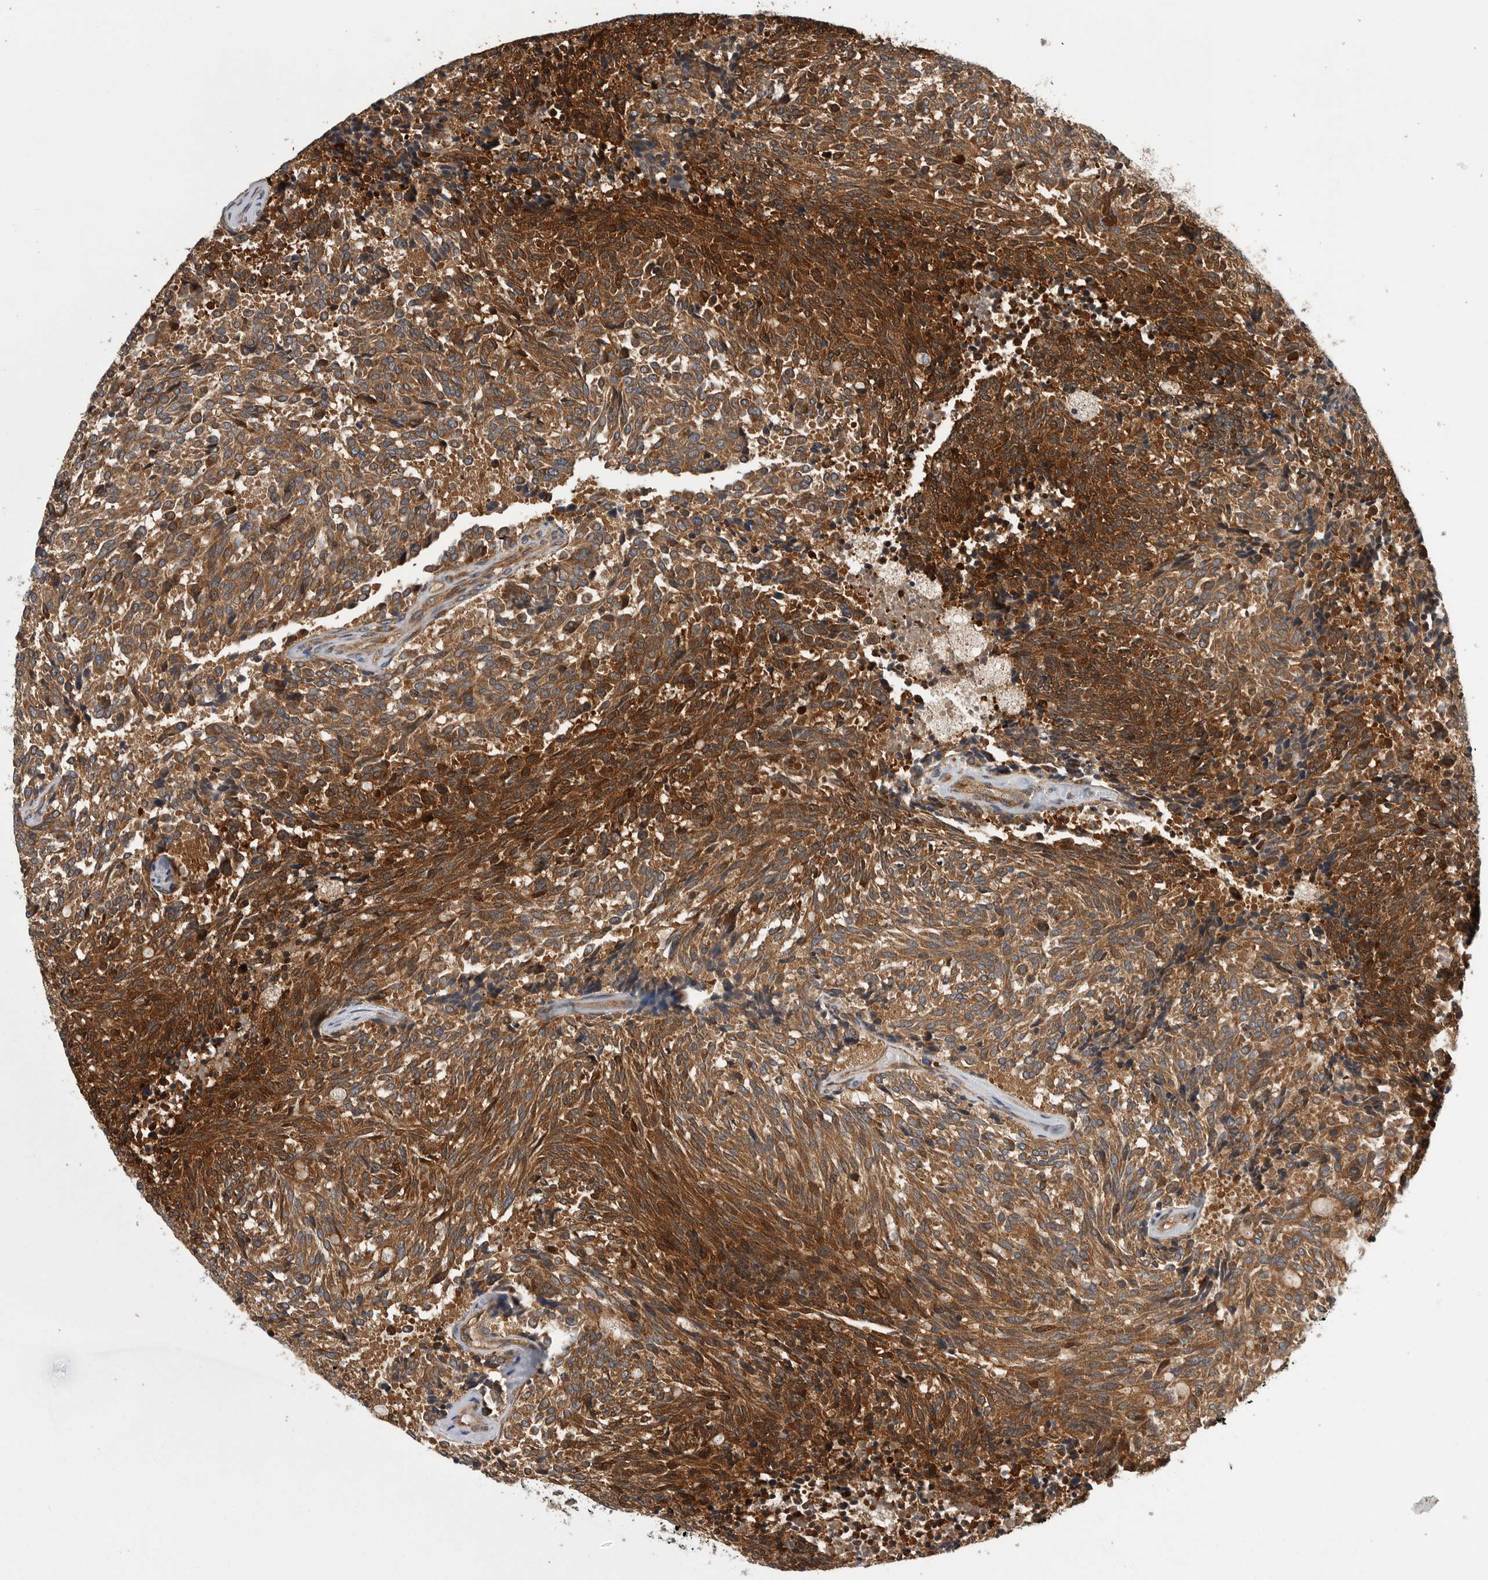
{"staining": {"intensity": "strong", "quantity": "25%-75%", "location": "cytoplasmic/membranous"}, "tissue": "carcinoid", "cell_type": "Tumor cells", "image_type": "cancer", "snomed": [{"axis": "morphology", "description": "Carcinoid, malignant, NOS"}, {"axis": "topography", "description": "Pancreas"}], "caption": "Human carcinoid stained for a protein (brown) exhibits strong cytoplasmic/membranous positive positivity in about 25%-75% of tumor cells.", "gene": "OXR1", "patient": {"sex": "female", "age": 54}}